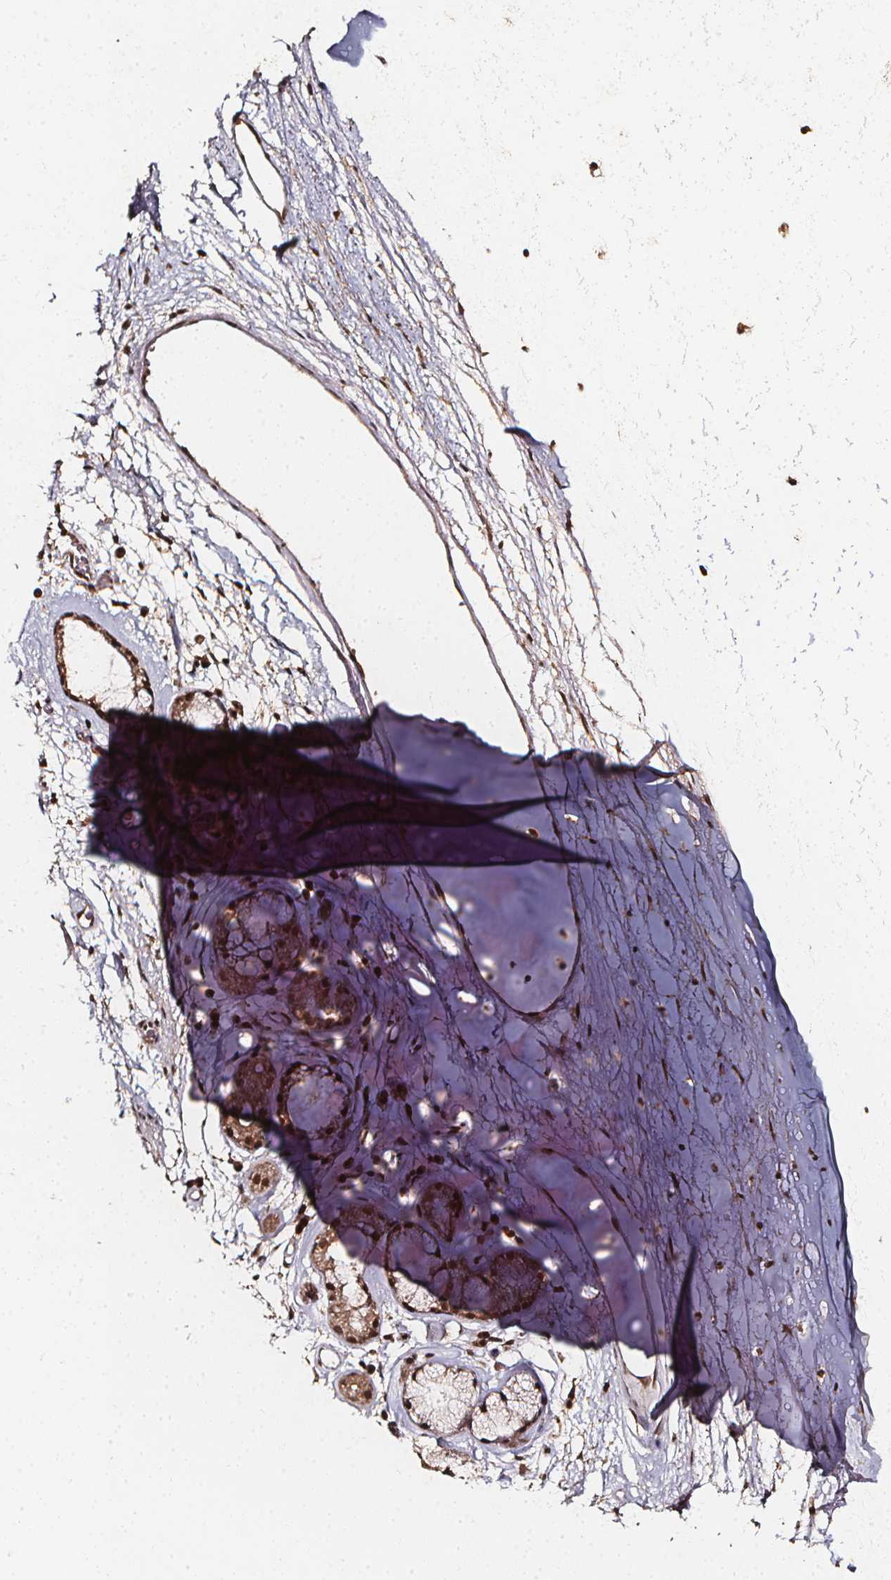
{"staining": {"intensity": "weak", "quantity": ">75%", "location": "cytoplasmic/membranous,nuclear"}, "tissue": "adipose tissue", "cell_type": "Adipocytes", "image_type": "normal", "snomed": [{"axis": "morphology", "description": "Normal tissue, NOS"}, {"axis": "topography", "description": "Cartilage tissue"}, {"axis": "topography", "description": "Bronchus"}], "caption": "Immunohistochemical staining of benign adipose tissue reveals >75% levels of weak cytoplasmic/membranous,nuclear protein positivity in about >75% of adipocytes.", "gene": "SMN1", "patient": {"sex": "male", "age": 58}}